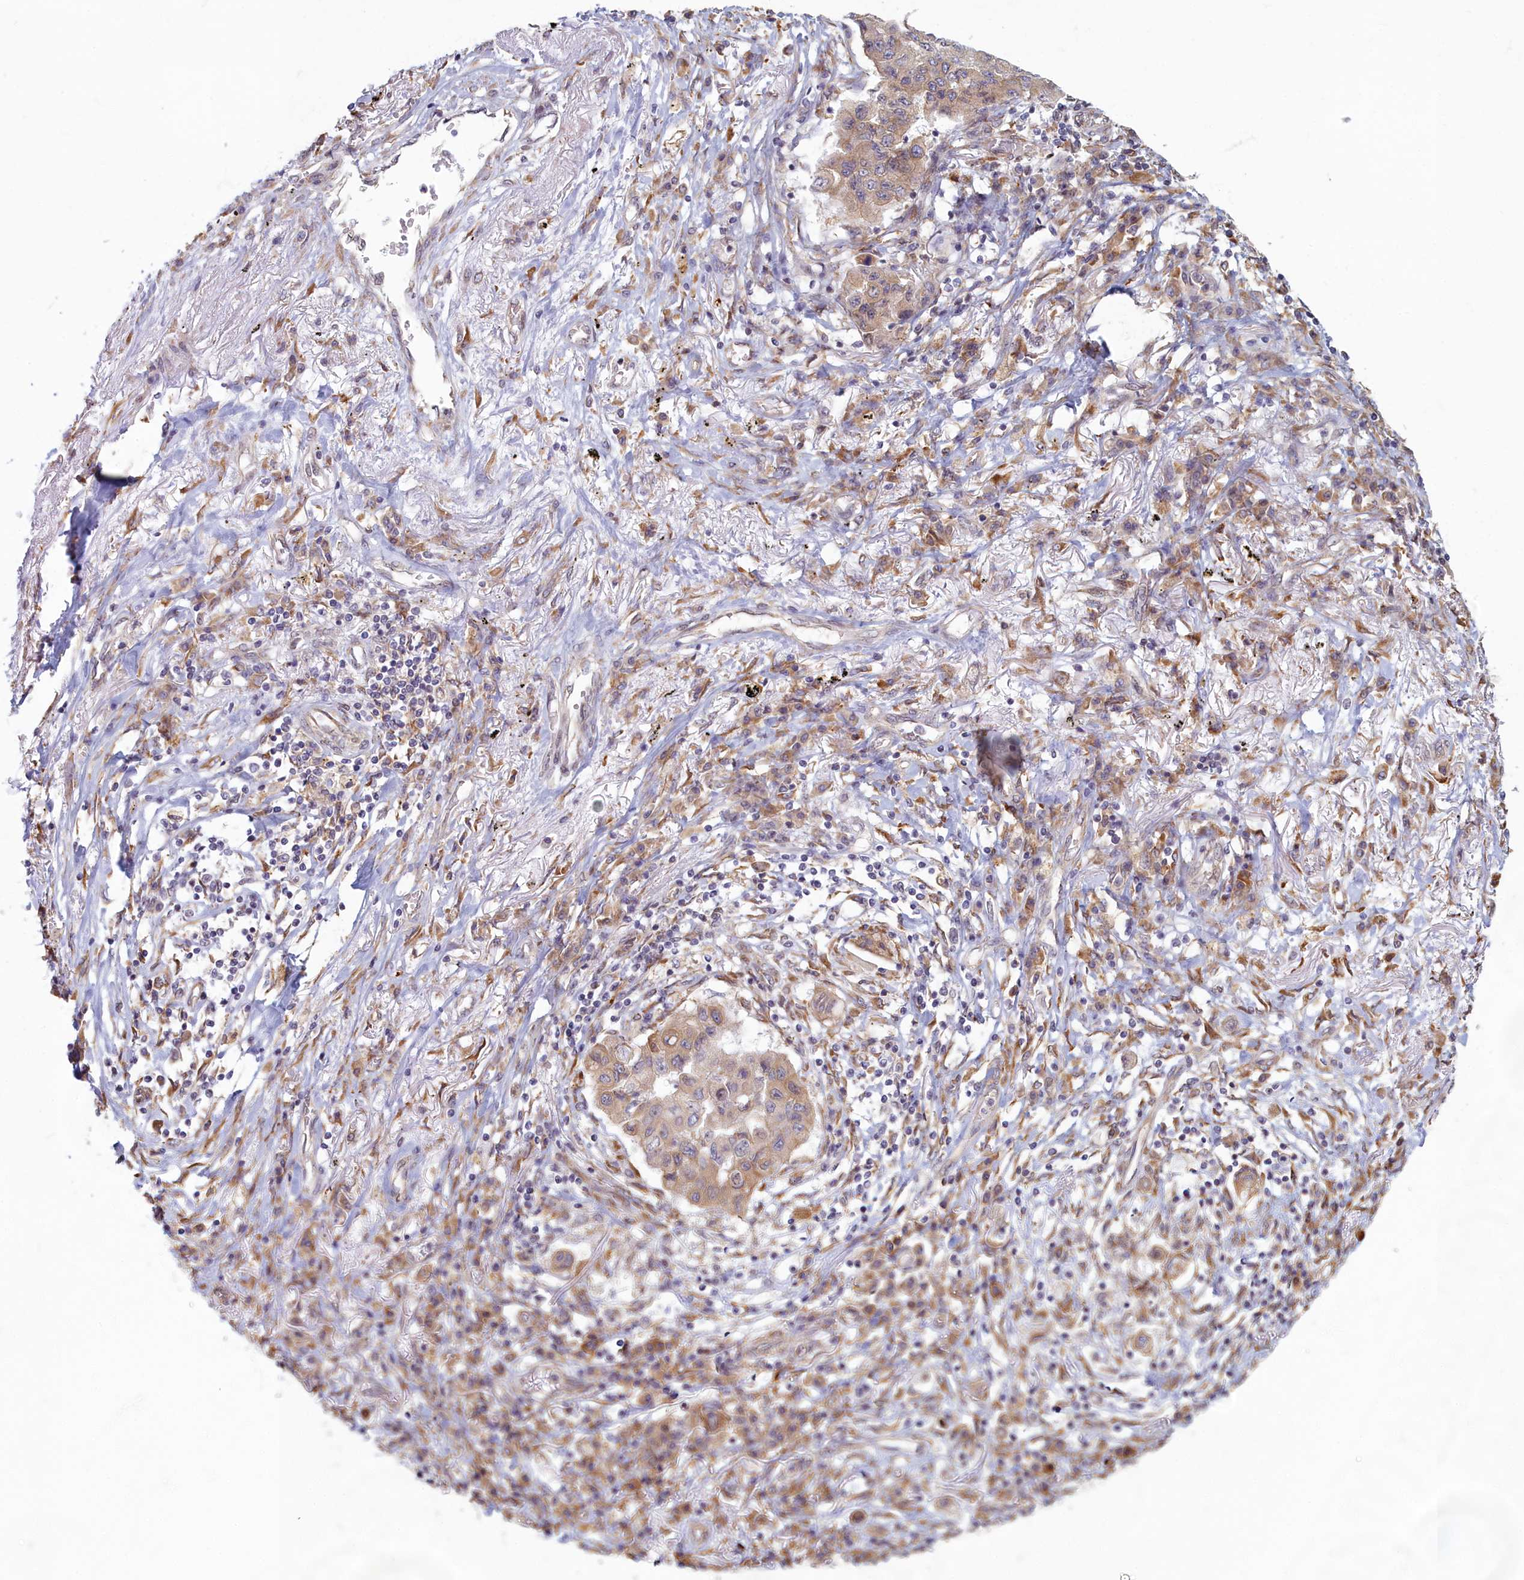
{"staining": {"intensity": "weak", "quantity": "25%-75%", "location": "cytoplasmic/membranous"}, "tissue": "lung cancer", "cell_type": "Tumor cells", "image_type": "cancer", "snomed": [{"axis": "morphology", "description": "Squamous cell carcinoma, NOS"}, {"axis": "topography", "description": "Lung"}], "caption": "Immunohistochemical staining of human lung squamous cell carcinoma displays weak cytoplasmic/membranous protein expression in approximately 25%-75% of tumor cells.", "gene": "MAK16", "patient": {"sex": "male", "age": 74}}